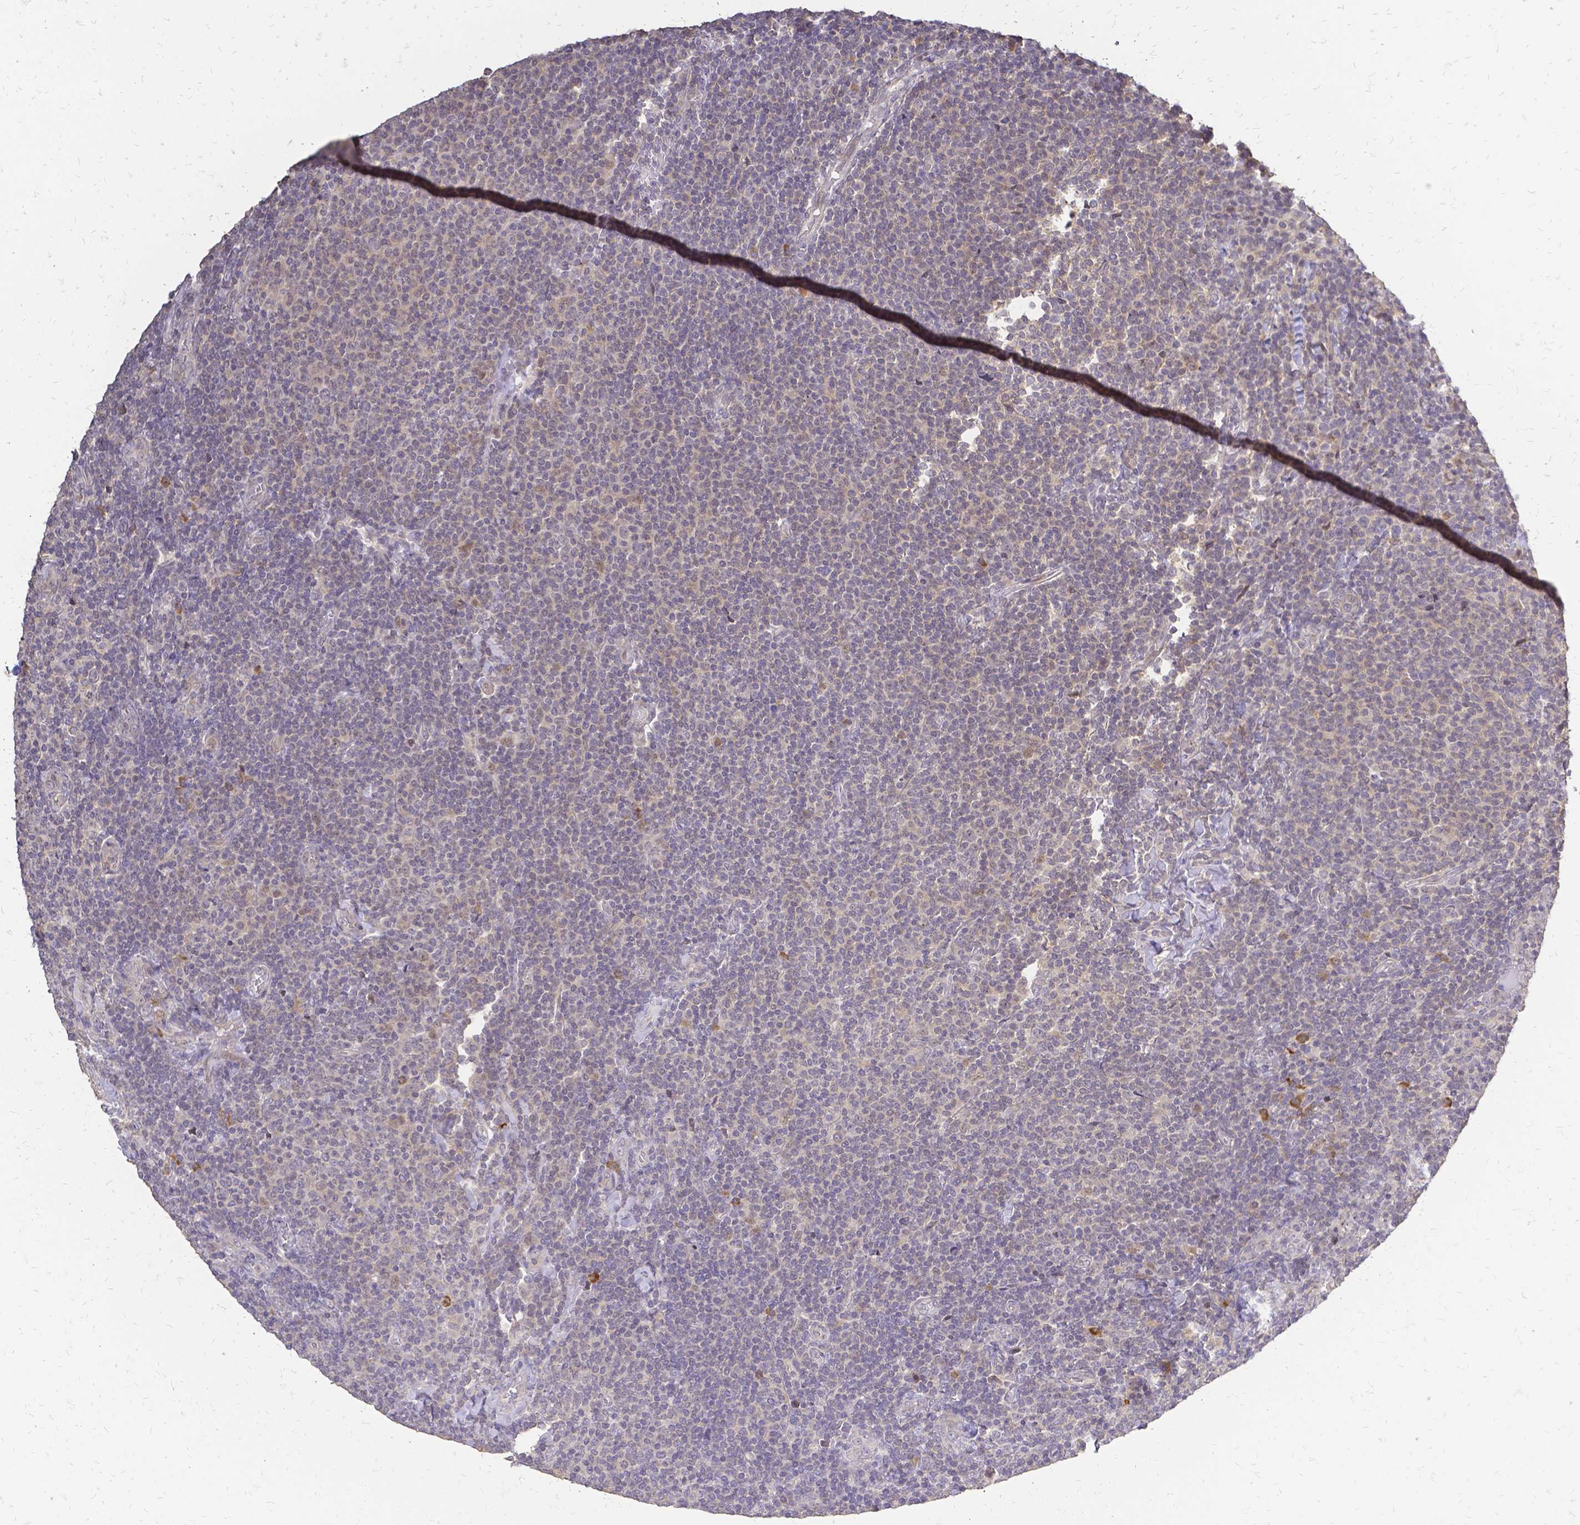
{"staining": {"intensity": "negative", "quantity": "none", "location": "none"}, "tissue": "lymphoma", "cell_type": "Tumor cells", "image_type": "cancer", "snomed": [{"axis": "morphology", "description": "Malignant lymphoma, non-Hodgkin's type, Low grade"}, {"axis": "topography", "description": "Lymph node"}], "caption": "An immunohistochemistry (IHC) image of low-grade malignant lymphoma, non-Hodgkin's type is shown. There is no staining in tumor cells of low-grade malignant lymphoma, non-Hodgkin's type.", "gene": "CIB1", "patient": {"sex": "male", "age": 52}}